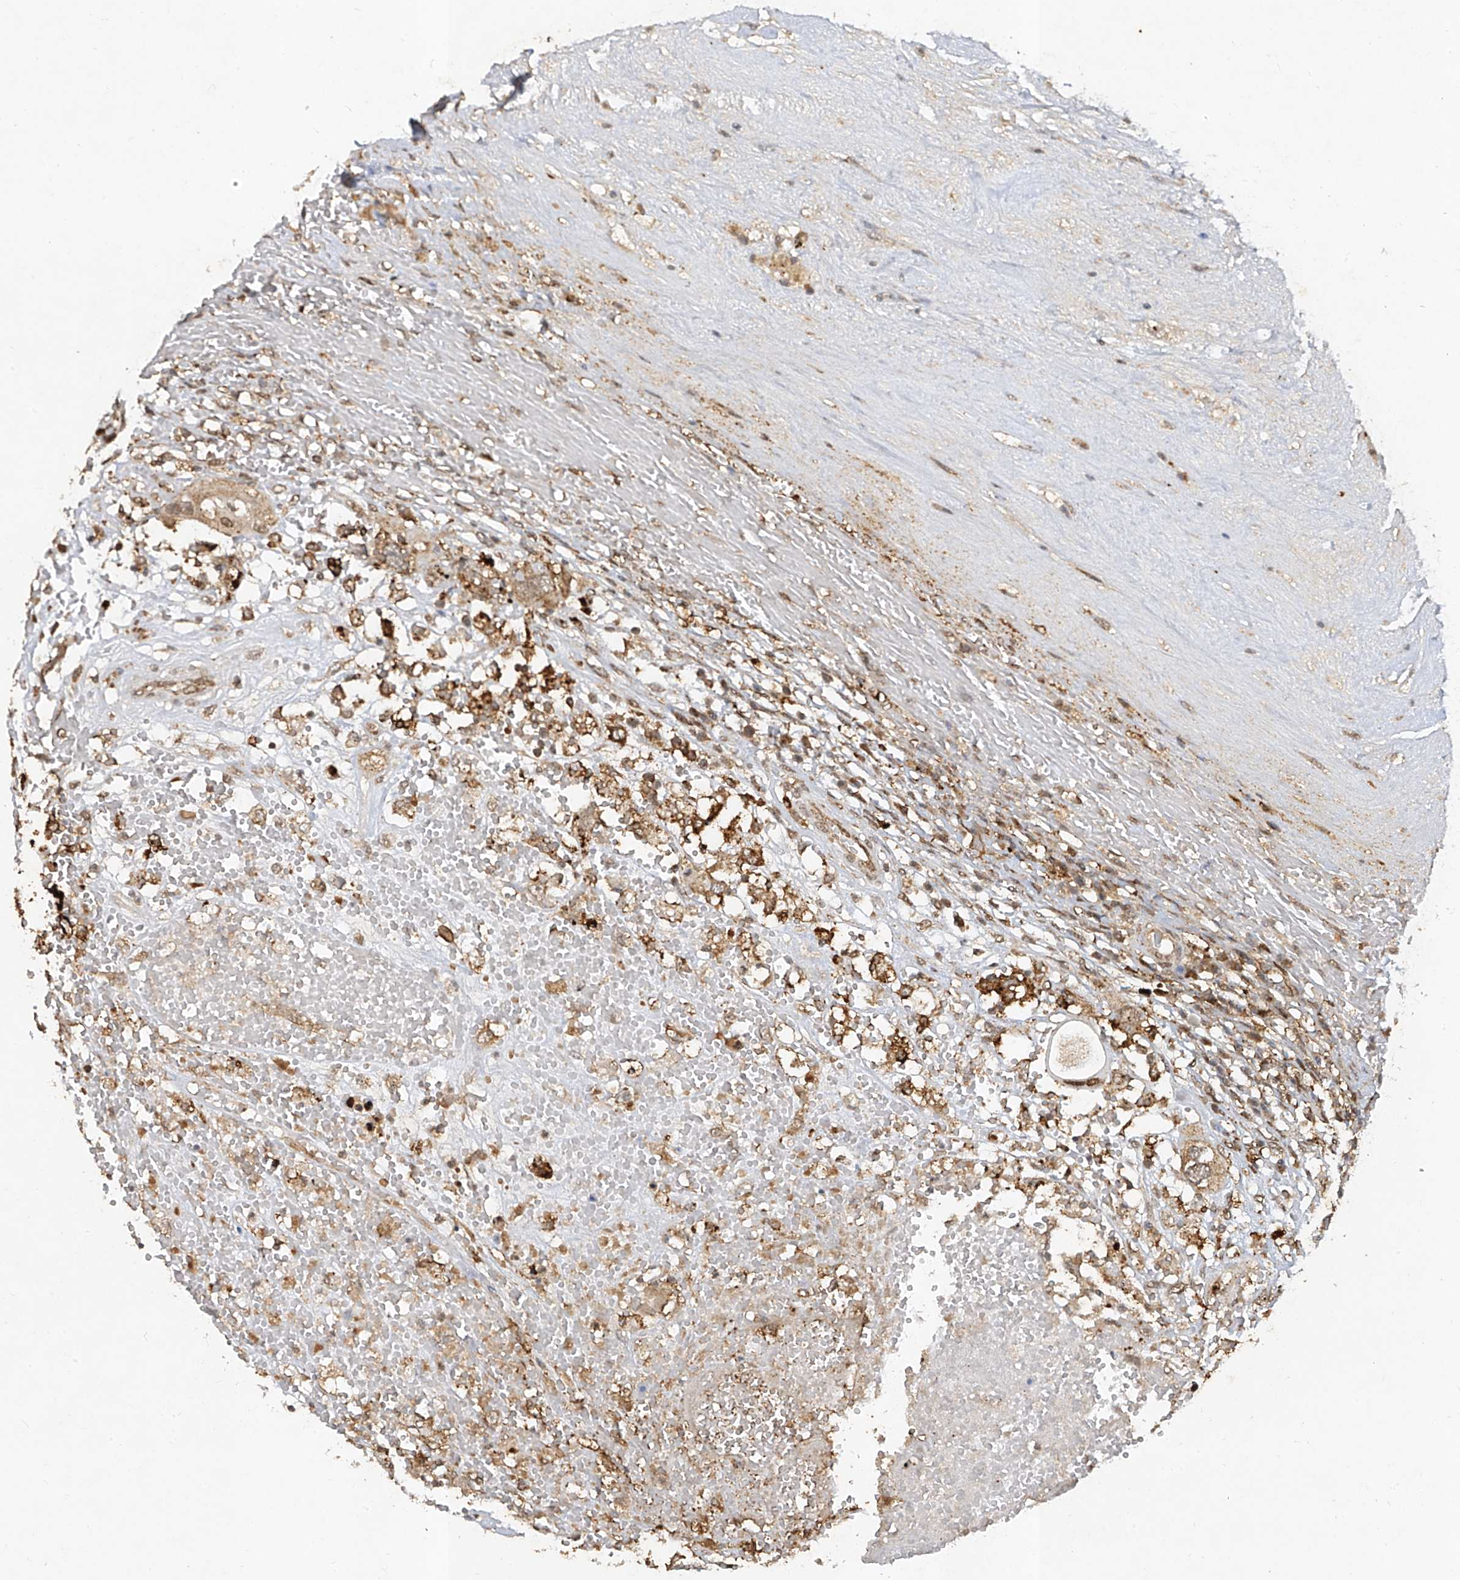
{"staining": {"intensity": "weak", "quantity": "25%-75%", "location": "nuclear"}, "tissue": "testis cancer", "cell_type": "Tumor cells", "image_type": "cancer", "snomed": [{"axis": "morphology", "description": "Carcinoma, Embryonal, NOS"}, {"axis": "topography", "description": "Testis"}], "caption": "The histopathology image shows staining of testis cancer (embryonal carcinoma), revealing weak nuclear protein positivity (brown color) within tumor cells.", "gene": "ATRIP", "patient": {"sex": "male", "age": 26}}